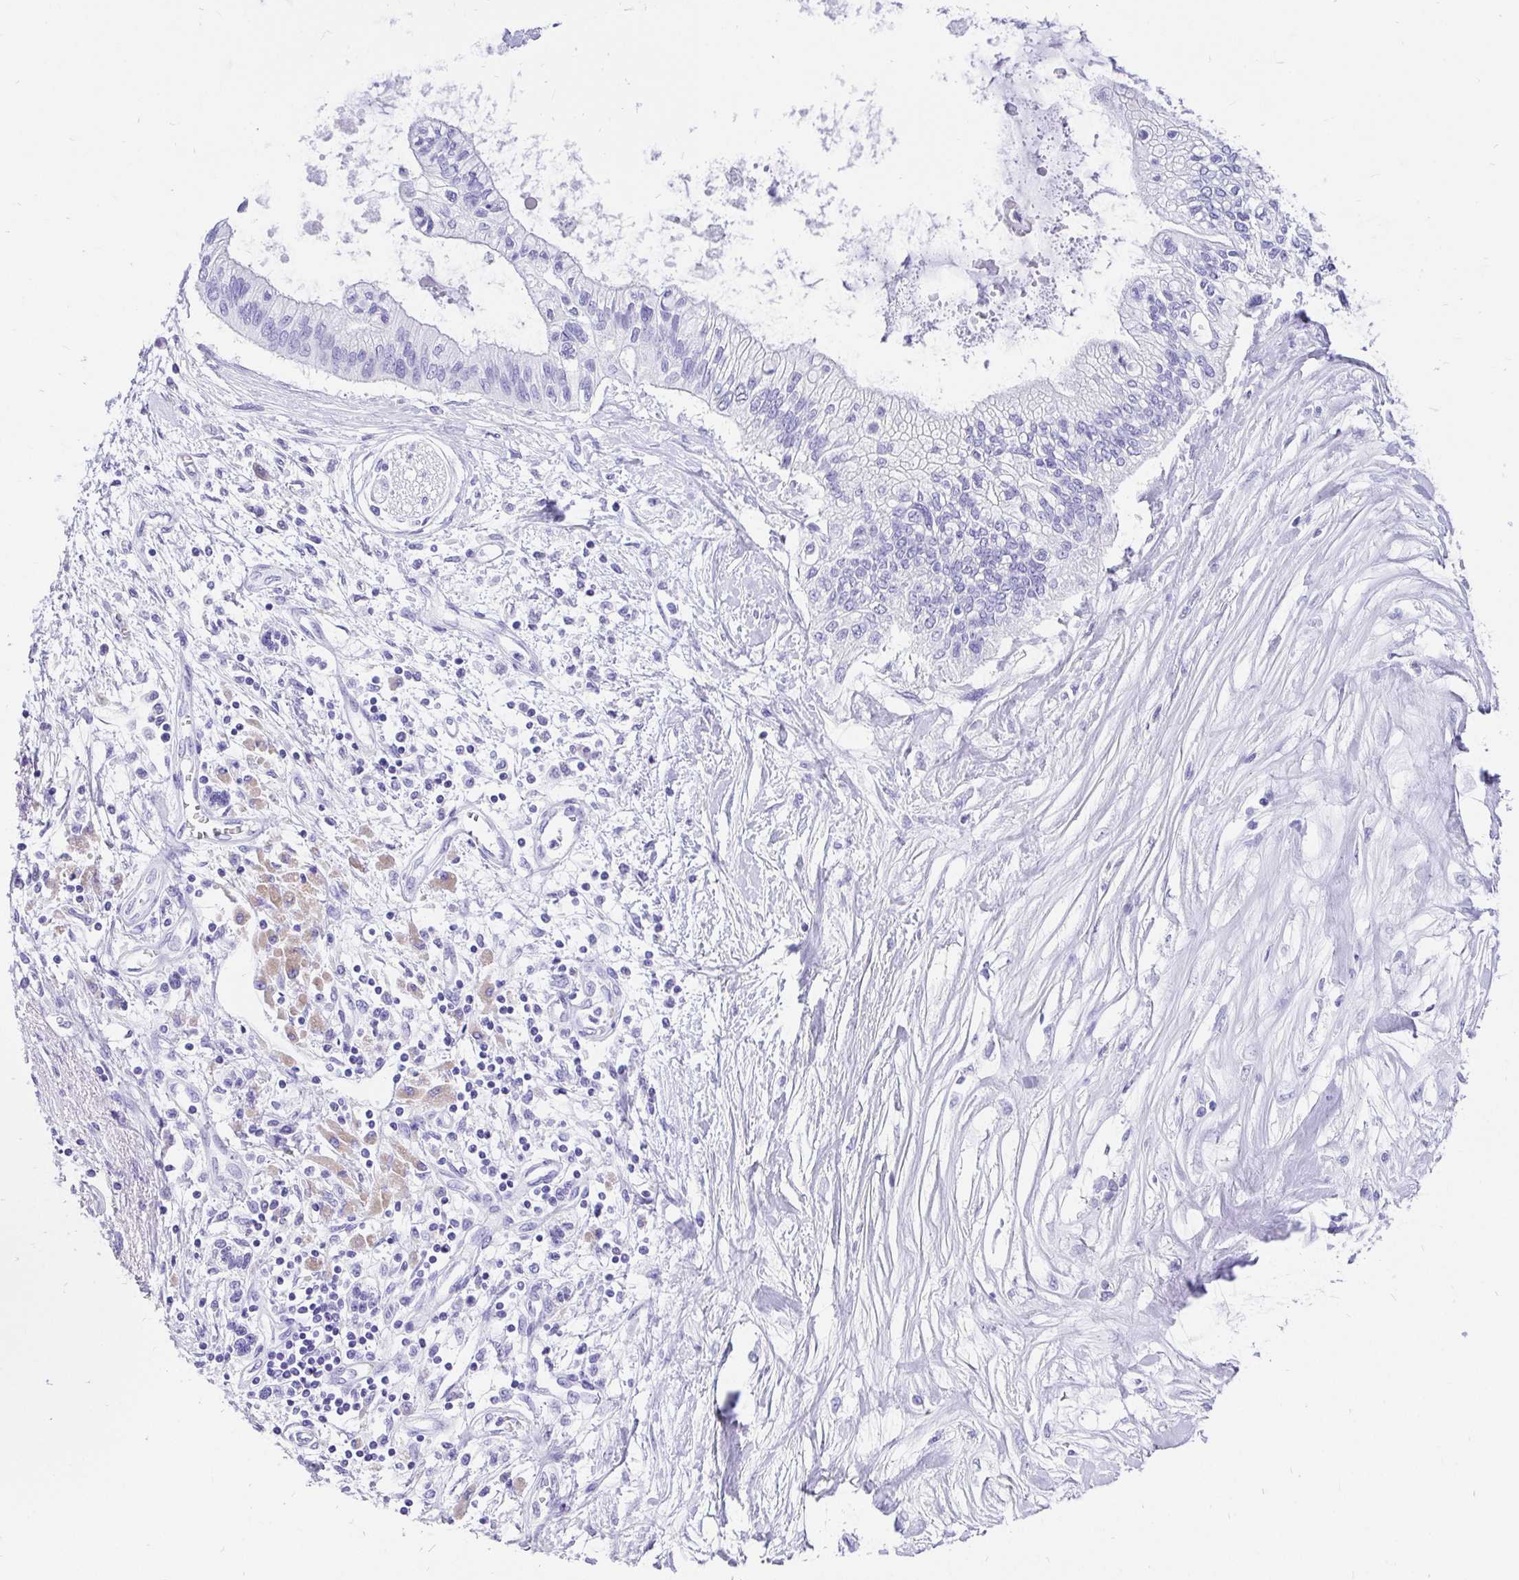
{"staining": {"intensity": "strong", "quantity": "<25%", "location": "cytoplasmic/membranous"}, "tissue": "pancreatic cancer", "cell_type": "Tumor cells", "image_type": "cancer", "snomed": [{"axis": "morphology", "description": "Adenocarcinoma, NOS"}, {"axis": "topography", "description": "Pancreas"}], "caption": "Adenocarcinoma (pancreatic) stained for a protein reveals strong cytoplasmic/membranous positivity in tumor cells.", "gene": "KRT13", "patient": {"sex": "female", "age": 77}}